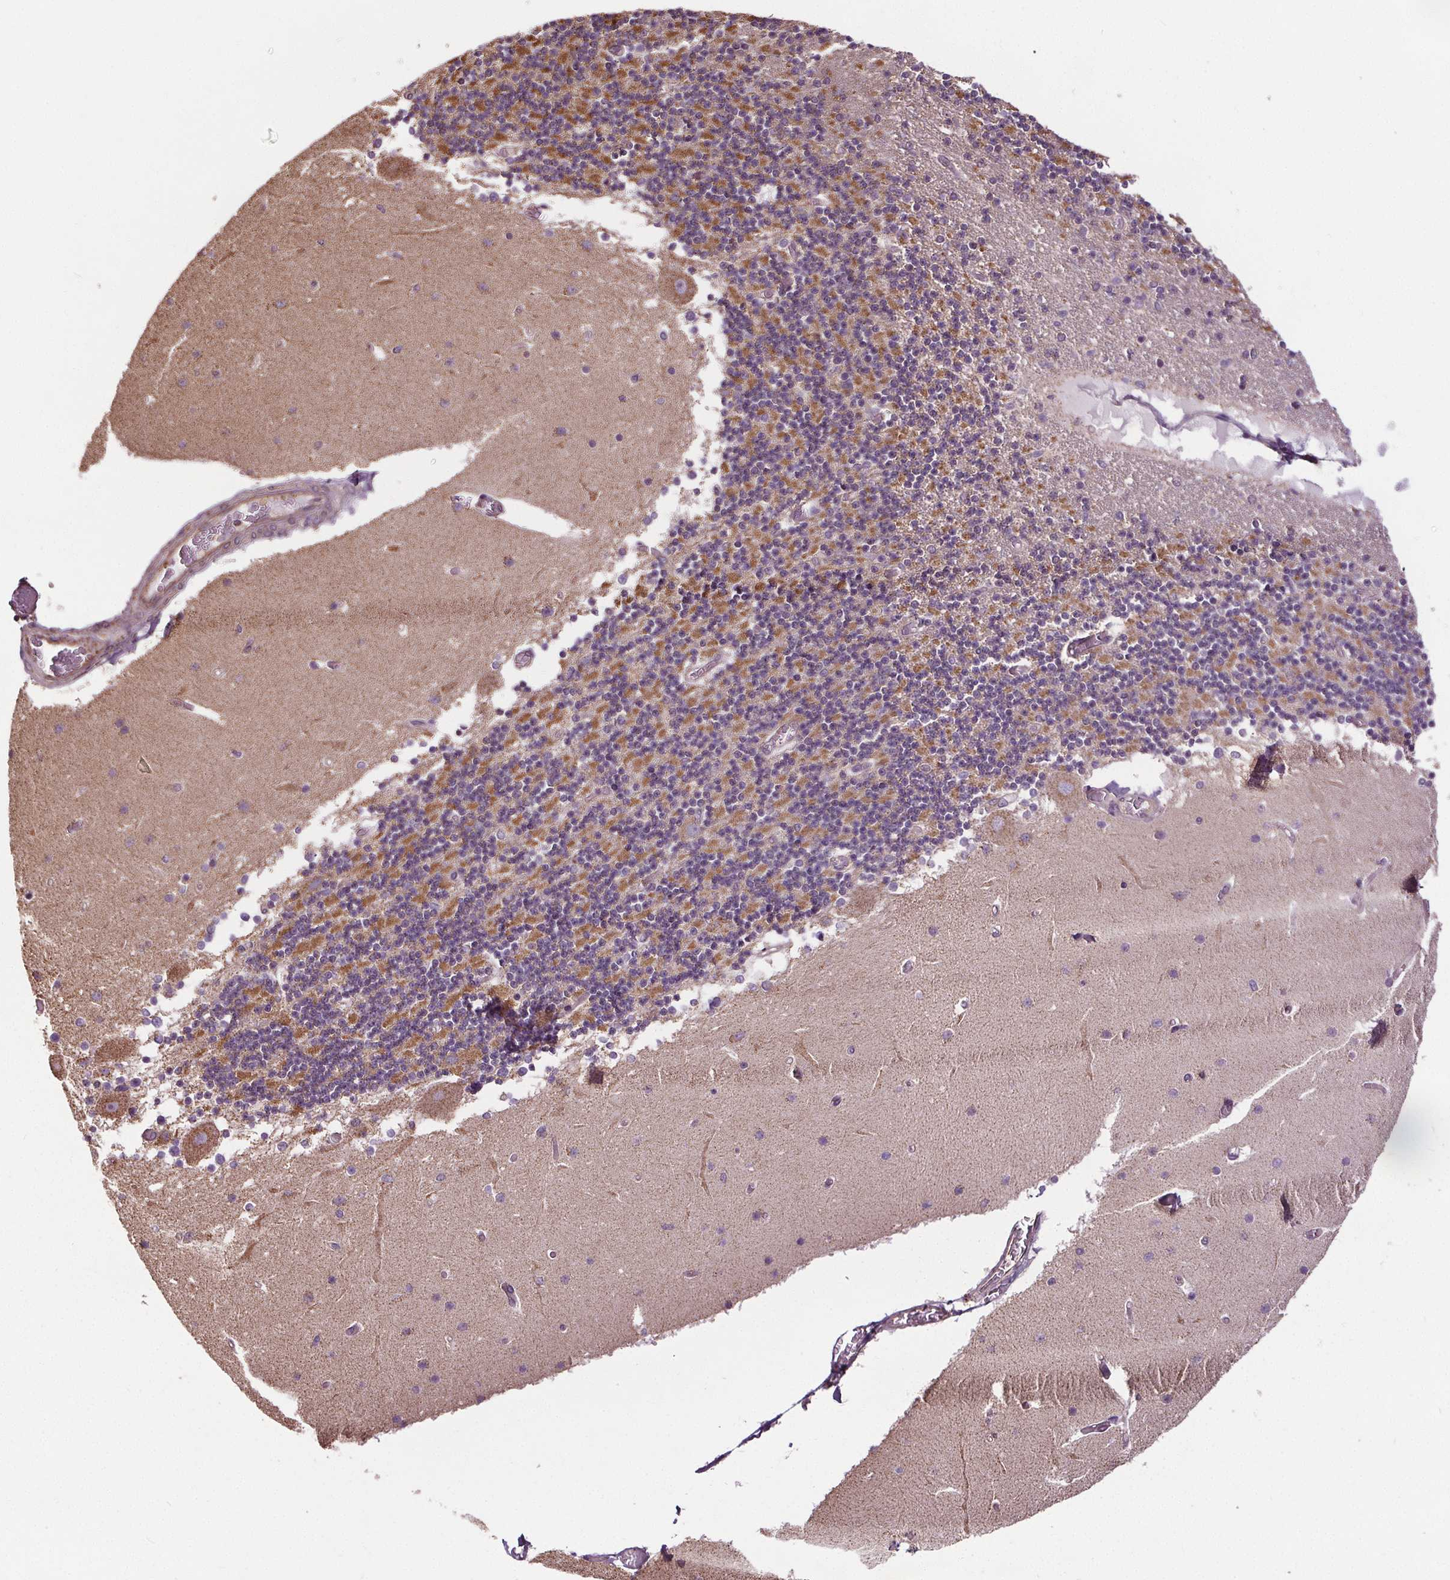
{"staining": {"intensity": "moderate", "quantity": "25%-75%", "location": "cytoplasmic/membranous"}, "tissue": "cerebellum", "cell_type": "Cells in granular layer", "image_type": "normal", "snomed": [{"axis": "morphology", "description": "Normal tissue, NOS"}, {"axis": "topography", "description": "Cerebellum"}], "caption": "A medium amount of moderate cytoplasmic/membranous expression is identified in approximately 25%-75% of cells in granular layer in benign cerebellum.", "gene": "ZNF548", "patient": {"sex": "female", "age": 28}}